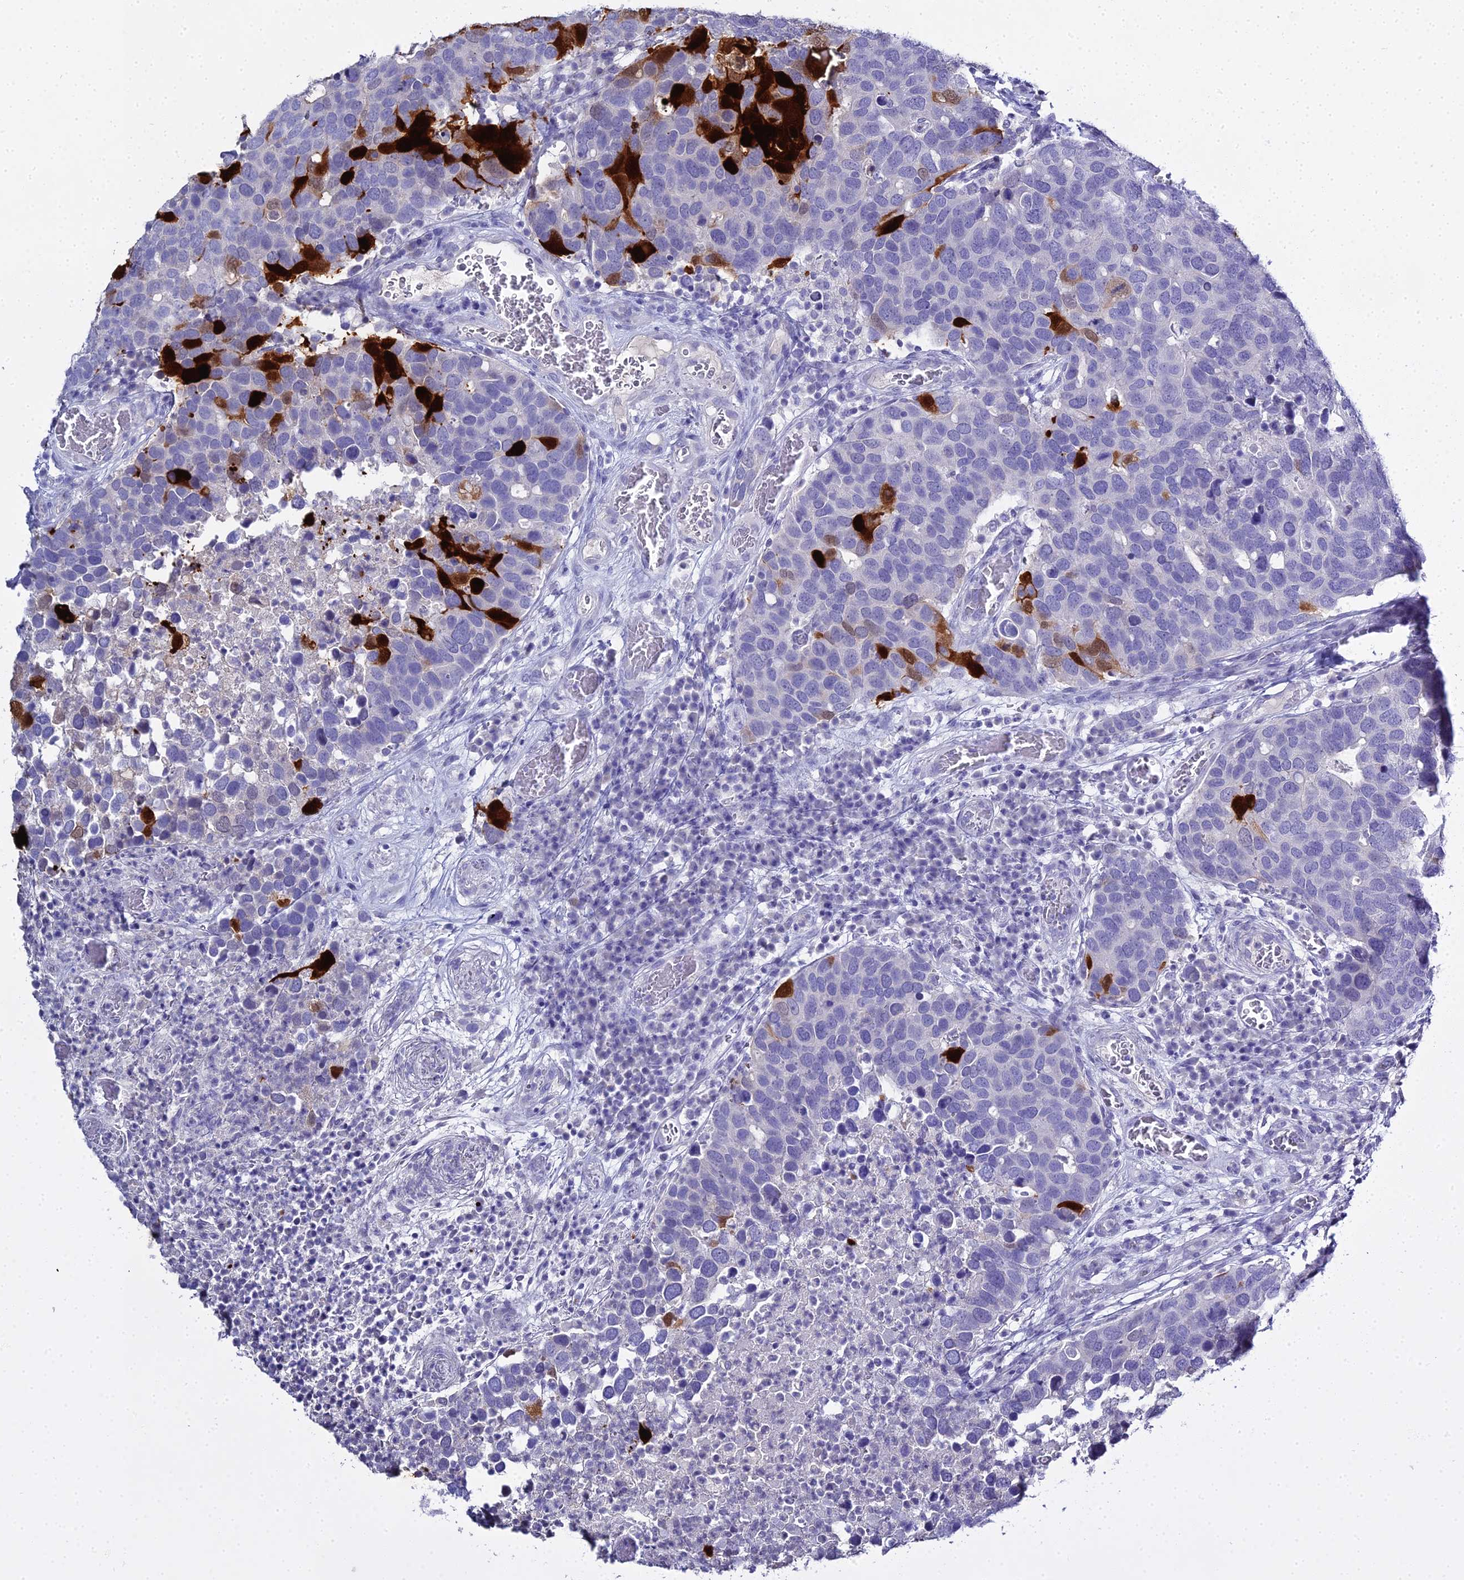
{"staining": {"intensity": "strong", "quantity": "<25%", "location": "cytoplasmic/membranous,nuclear"}, "tissue": "breast cancer", "cell_type": "Tumor cells", "image_type": "cancer", "snomed": [{"axis": "morphology", "description": "Duct carcinoma"}, {"axis": "topography", "description": "Breast"}], "caption": "The micrograph demonstrates immunohistochemical staining of breast cancer. There is strong cytoplasmic/membranous and nuclear positivity is present in approximately <25% of tumor cells.", "gene": "S100A7", "patient": {"sex": "female", "age": 83}}